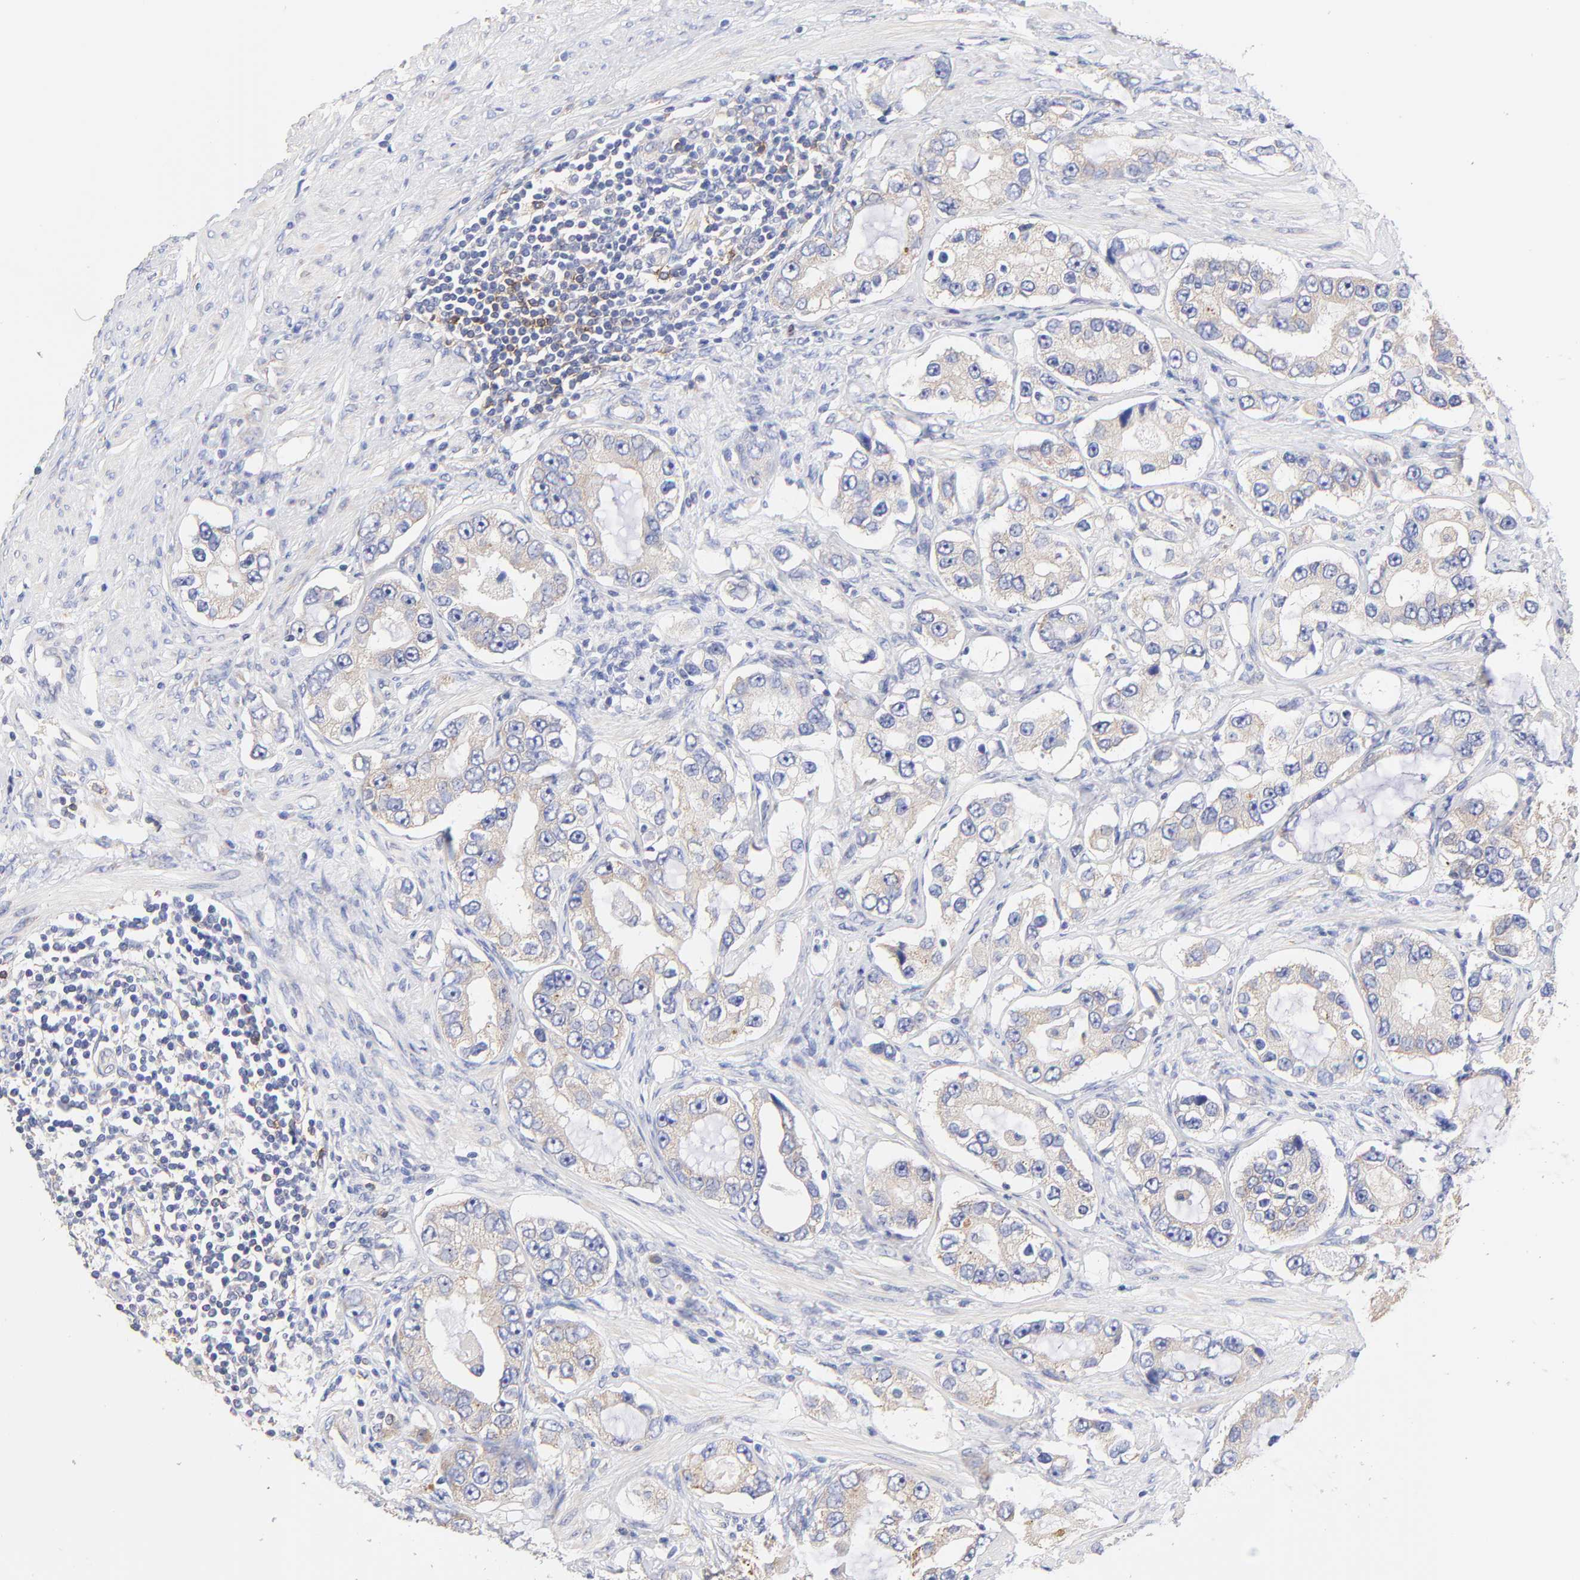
{"staining": {"intensity": "negative", "quantity": "none", "location": "none"}, "tissue": "prostate cancer", "cell_type": "Tumor cells", "image_type": "cancer", "snomed": [{"axis": "morphology", "description": "Adenocarcinoma, High grade"}, {"axis": "topography", "description": "Prostate"}], "caption": "High-grade adenocarcinoma (prostate) was stained to show a protein in brown. There is no significant expression in tumor cells.", "gene": "TNFRSF13C", "patient": {"sex": "male", "age": 63}}